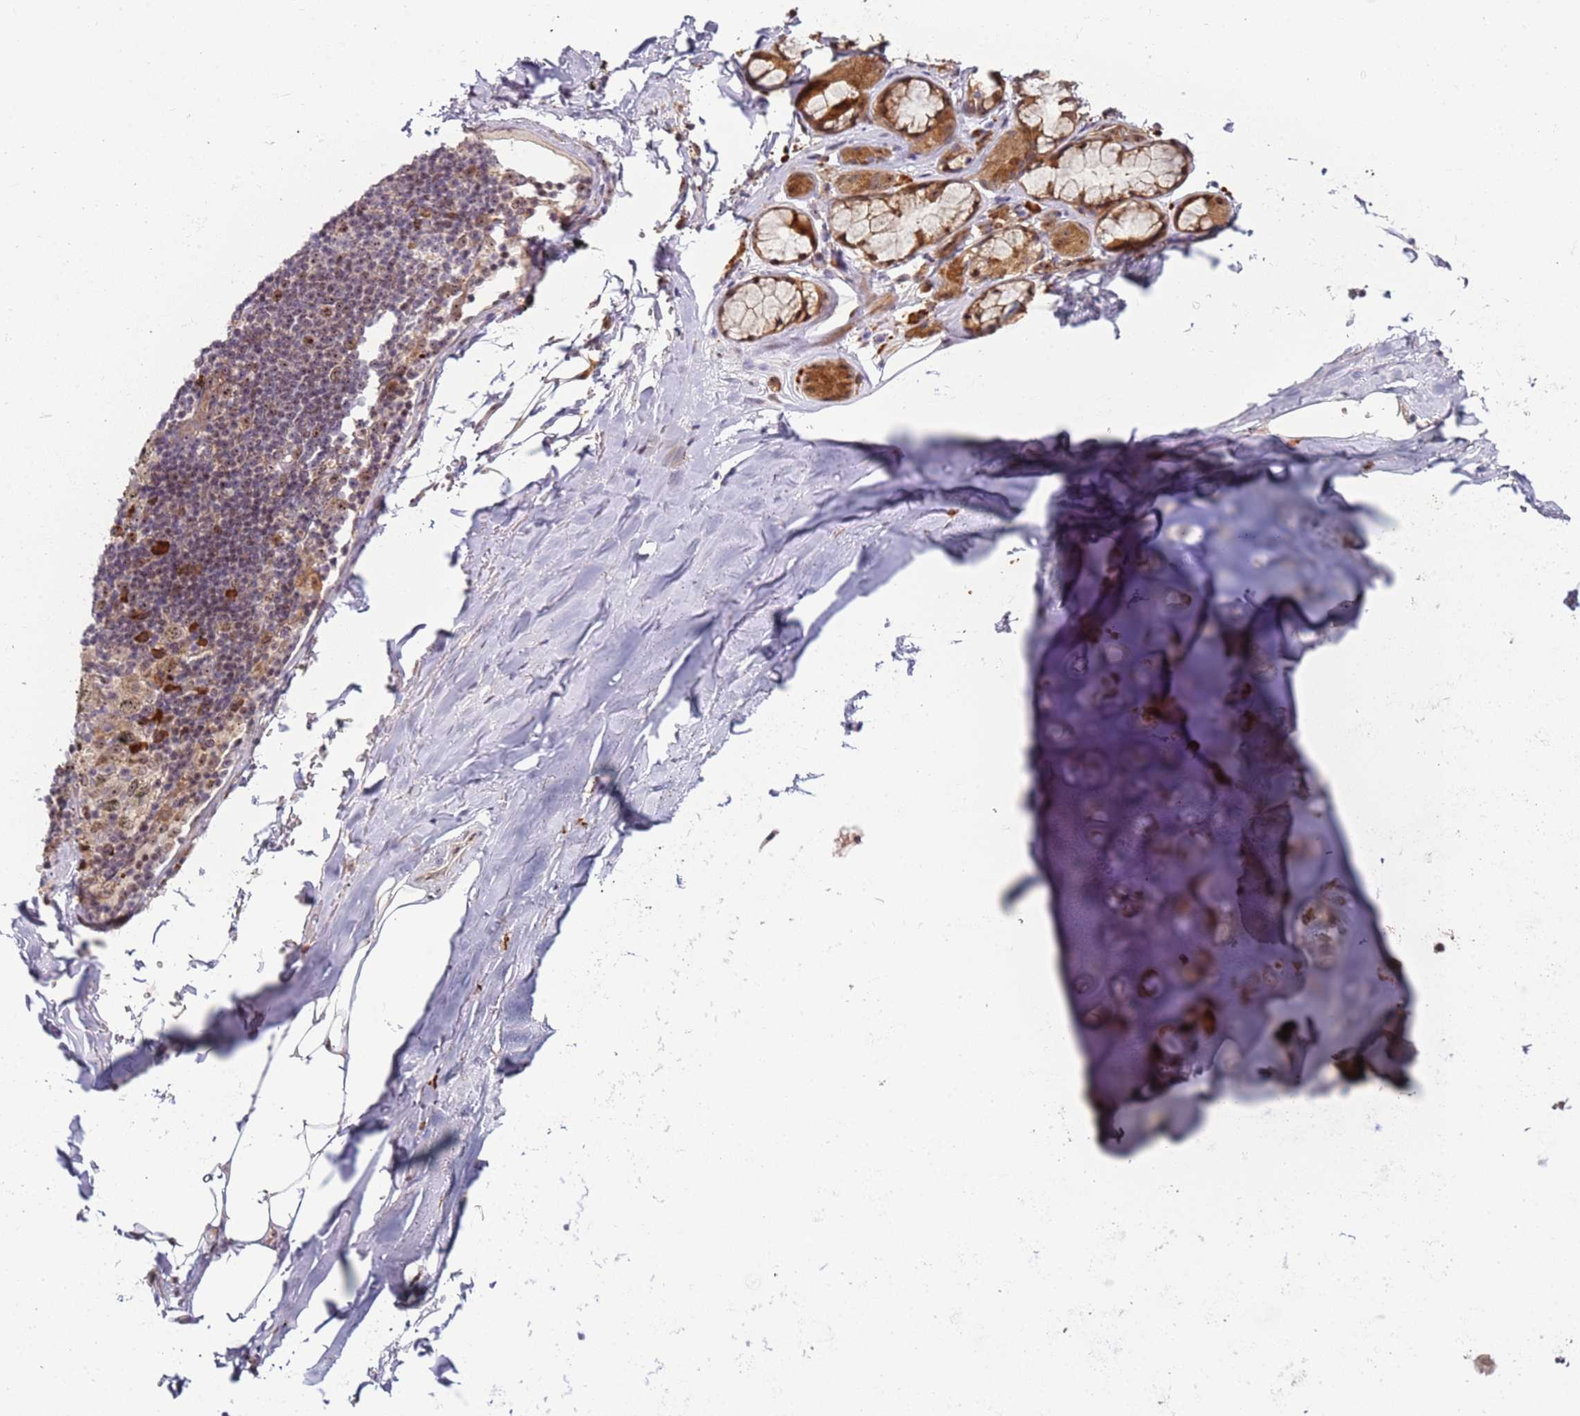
{"staining": {"intensity": "negative", "quantity": "none", "location": "none"}, "tissue": "adipose tissue", "cell_type": "Adipocytes", "image_type": "normal", "snomed": [{"axis": "morphology", "description": "Normal tissue, NOS"}, {"axis": "topography", "description": "Lymph node"}, {"axis": "topography", "description": "Bronchus"}], "caption": "The immunohistochemistry (IHC) image has no significant positivity in adipocytes of adipose tissue.", "gene": "UCMA", "patient": {"sex": "male", "age": 63}}